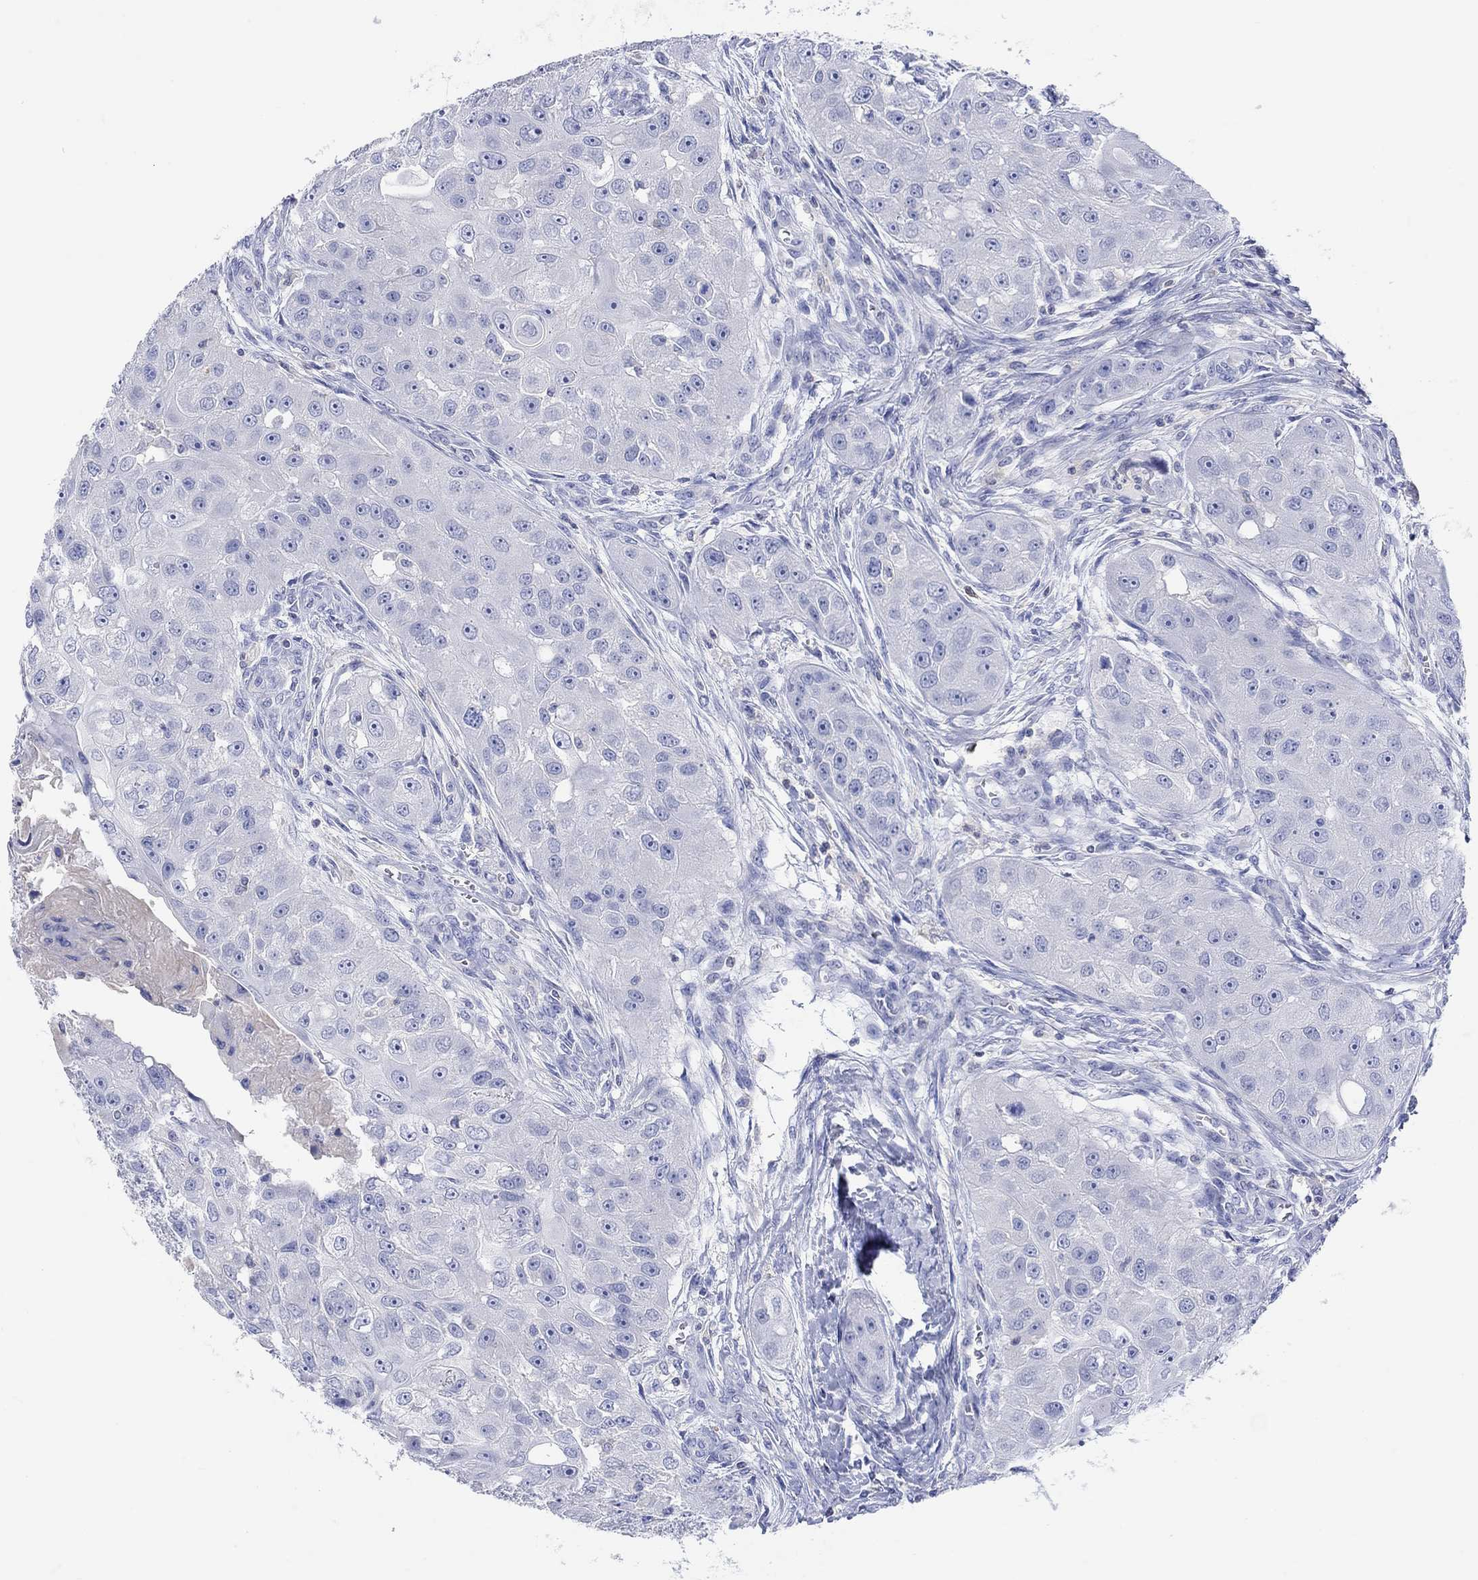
{"staining": {"intensity": "negative", "quantity": "none", "location": "none"}, "tissue": "head and neck cancer", "cell_type": "Tumor cells", "image_type": "cancer", "snomed": [{"axis": "morphology", "description": "Normal tissue, NOS"}, {"axis": "morphology", "description": "Squamous cell carcinoma, NOS"}, {"axis": "topography", "description": "Skeletal muscle"}, {"axis": "topography", "description": "Head-Neck"}], "caption": "Immunohistochemistry photomicrograph of human head and neck squamous cell carcinoma stained for a protein (brown), which demonstrates no positivity in tumor cells.", "gene": "GCM1", "patient": {"sex": "male", "age": 51}}